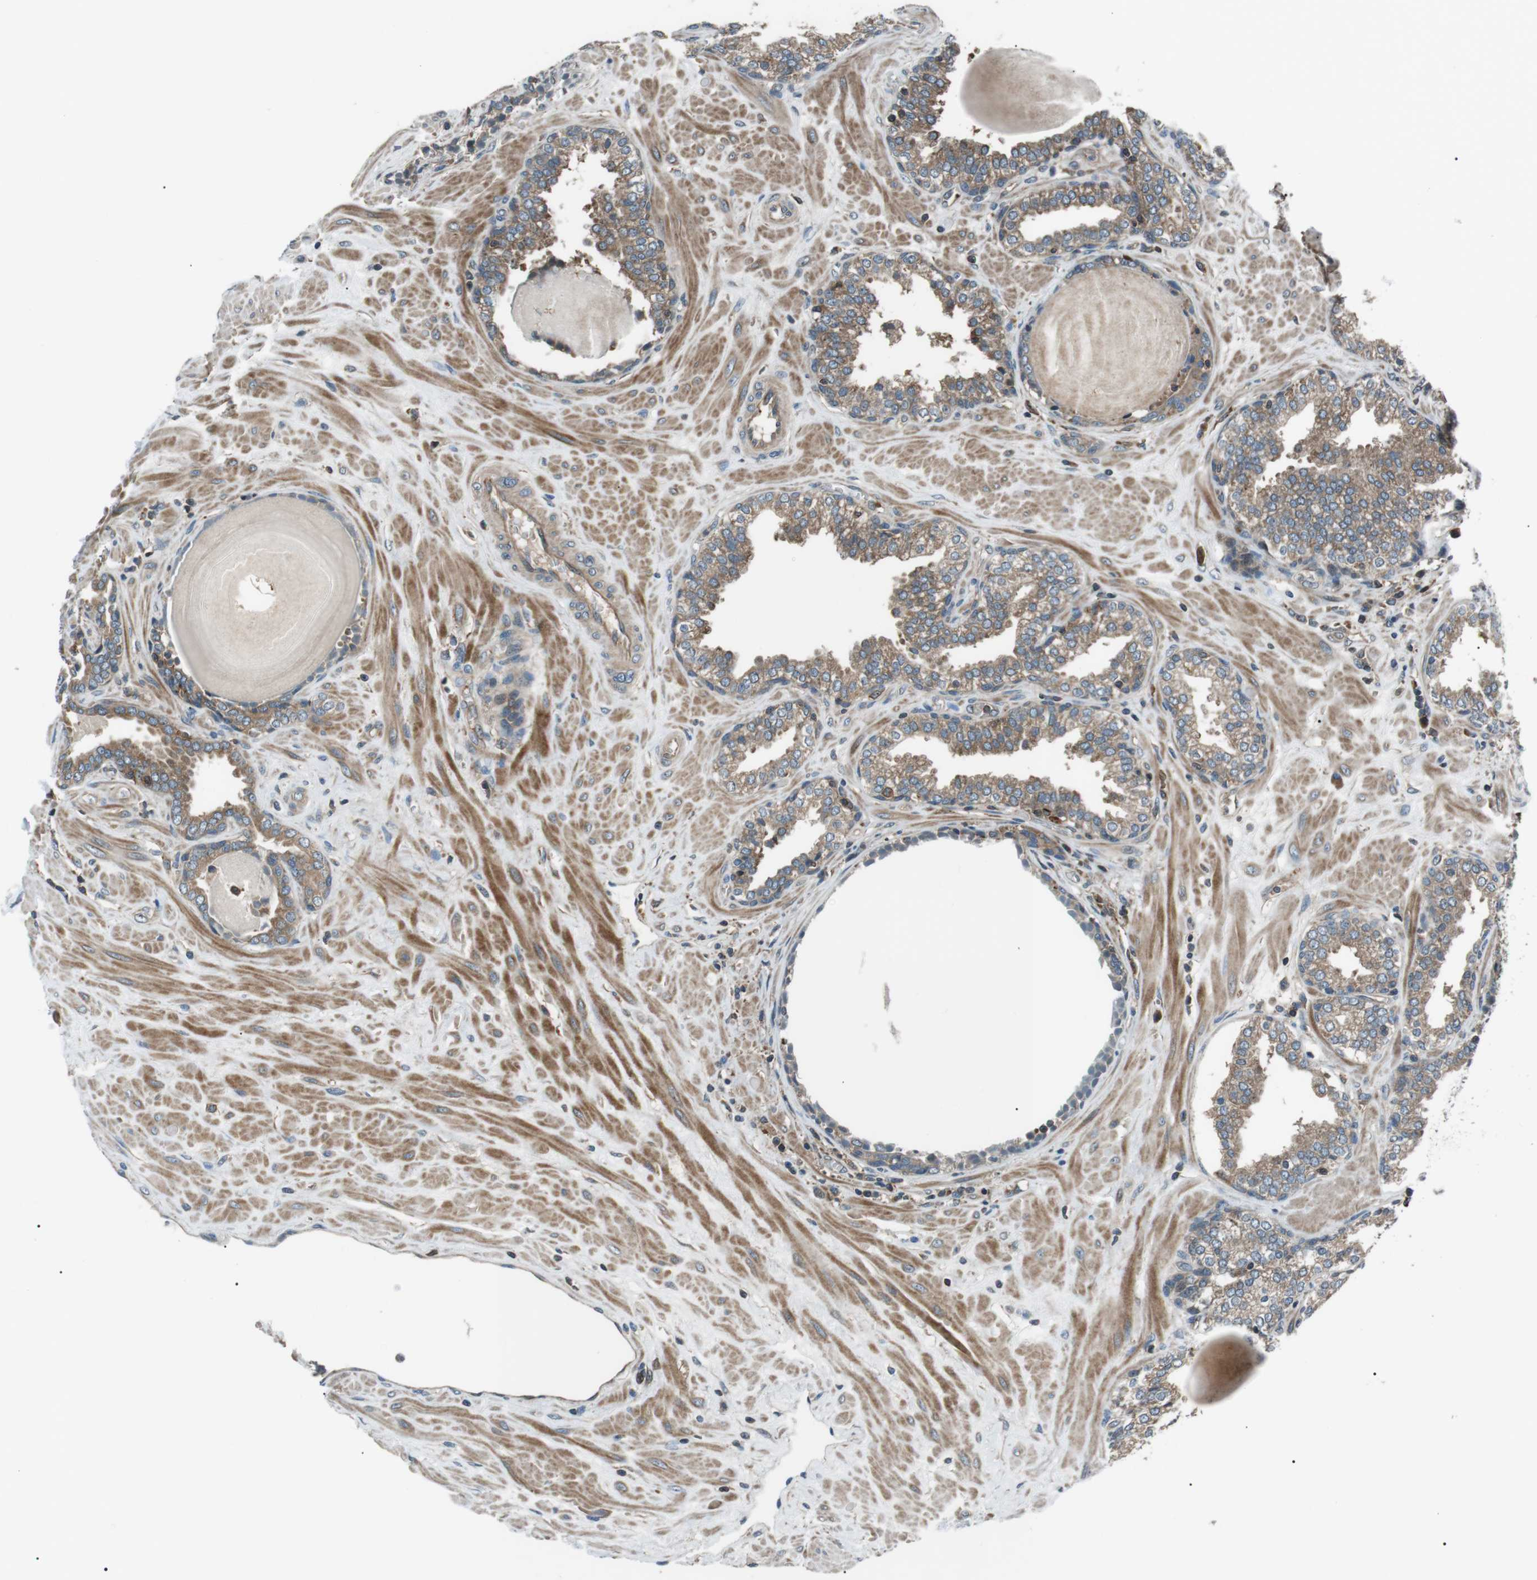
{"staining": {"intensity": "moderate", "quantity": ">75%", "location": "cytoplasmic/membranous"}, "tissue": "prostate", "cell_type": "Glandular cells", "image_type": "normal", "snomed": [{"axis": "morphology", "description": "Normal tissue, NOS"}, {"axis": "topography", "description": "Prostate"}], "caption": "DAB immunohistochemical staining of normal prostate displays moderate cytoplasmic/membranous protein expression in about >75% of glandular cells.", "gene": "GPR161", "patient": {"sex": "male", "age": 51}}